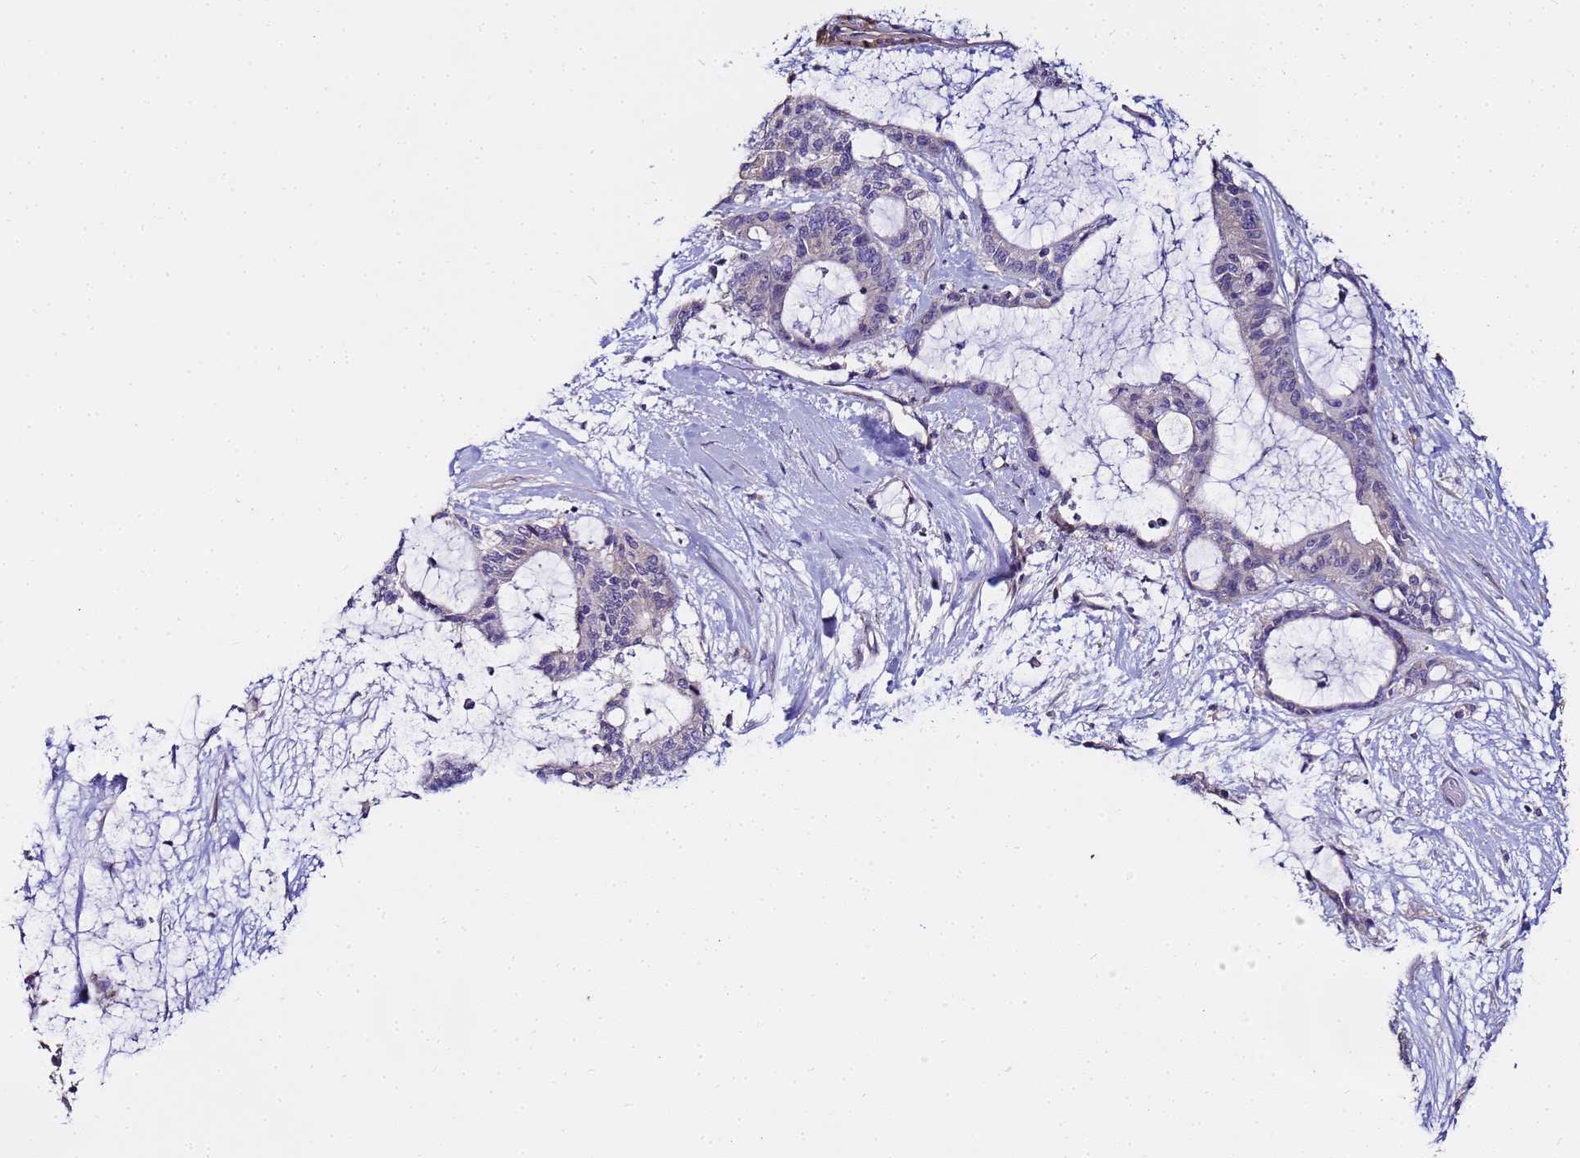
{"staining": {"intensity": "negative", "quantity": "none", "location": "none"}, "tissue": "liver cancer", "cell_type": "Tumor cells", "image_type": "cancer", "snomed": [{"axis": "morphology", "description": "Normal tissue, NOS"}, {"axis": "morphology", "description": "Cholangiocarcinoma"}, {"axis": "topography", "description": "Liver"}, {"axis": "topography", "description": "Peripheral nerve tissue"}], "caption": "DAB (3,3'-diaminobenzidine) immunohistochemical staining of liver cholangiocarcinoma shows no significant expression in tumor cells.", "gene": "FAM166B", "patient": {"sex": "female", "age": 73}}